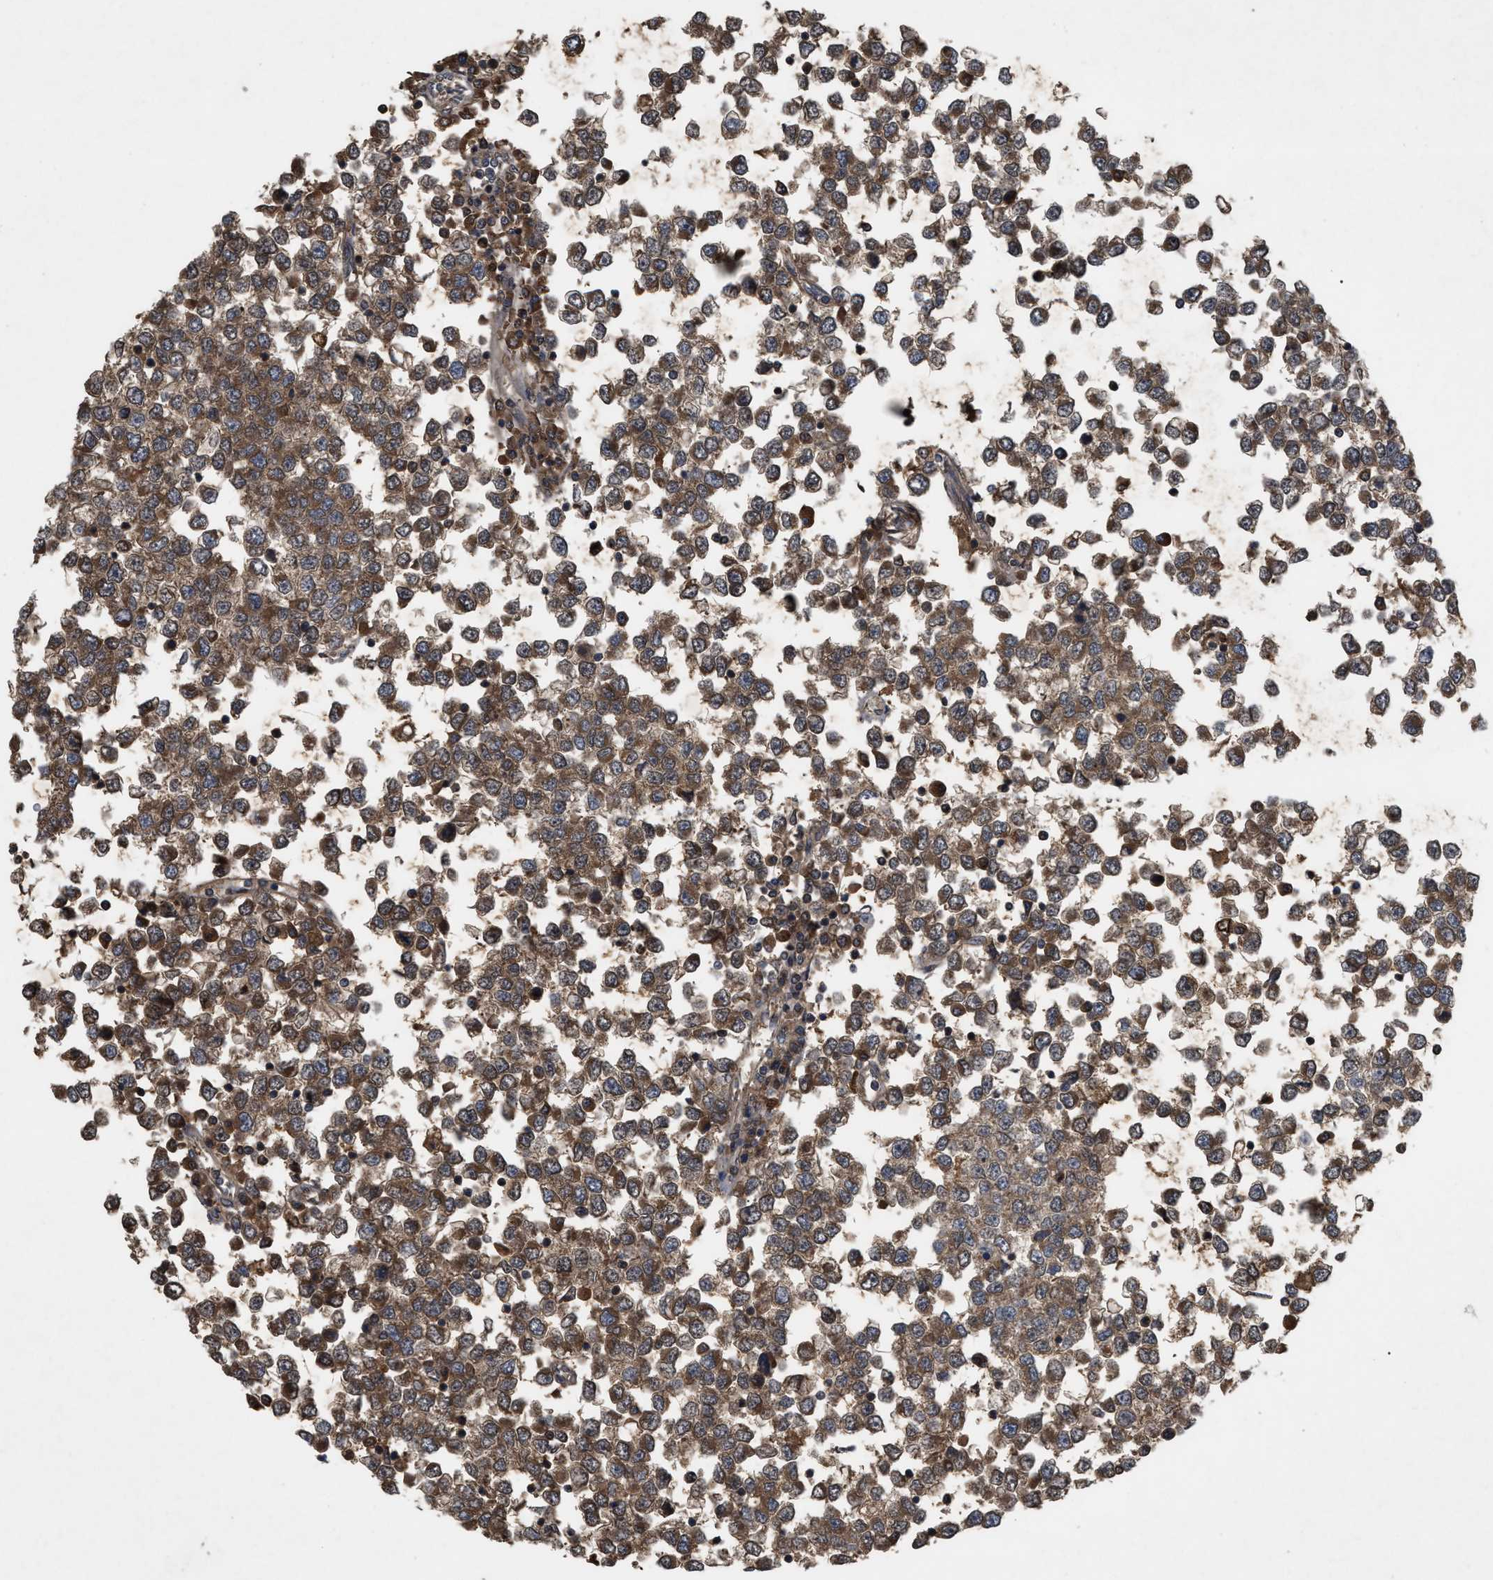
{"staining": {"intensity": "moderate", "quantity": ">75%", "location": "cytoplasmic/membranous"}, "tissue": "testis cancer", "cell_type": "Tumor cells", "image_type": "cancer", "snomed": [{"axis": "morphology", "description": "Seminoma, NOS"}, {"axis": "topography", "description": "Testis"}], "caption": "Approximately >75% of tumor cells in testis cancer (seminoma) reveal moderate cytoplasmic/membranous protein staining as visualized by brown immunohistochemical staining.", "gene": "RAB2A", "patient": {"sex": "male", "age": 65}}